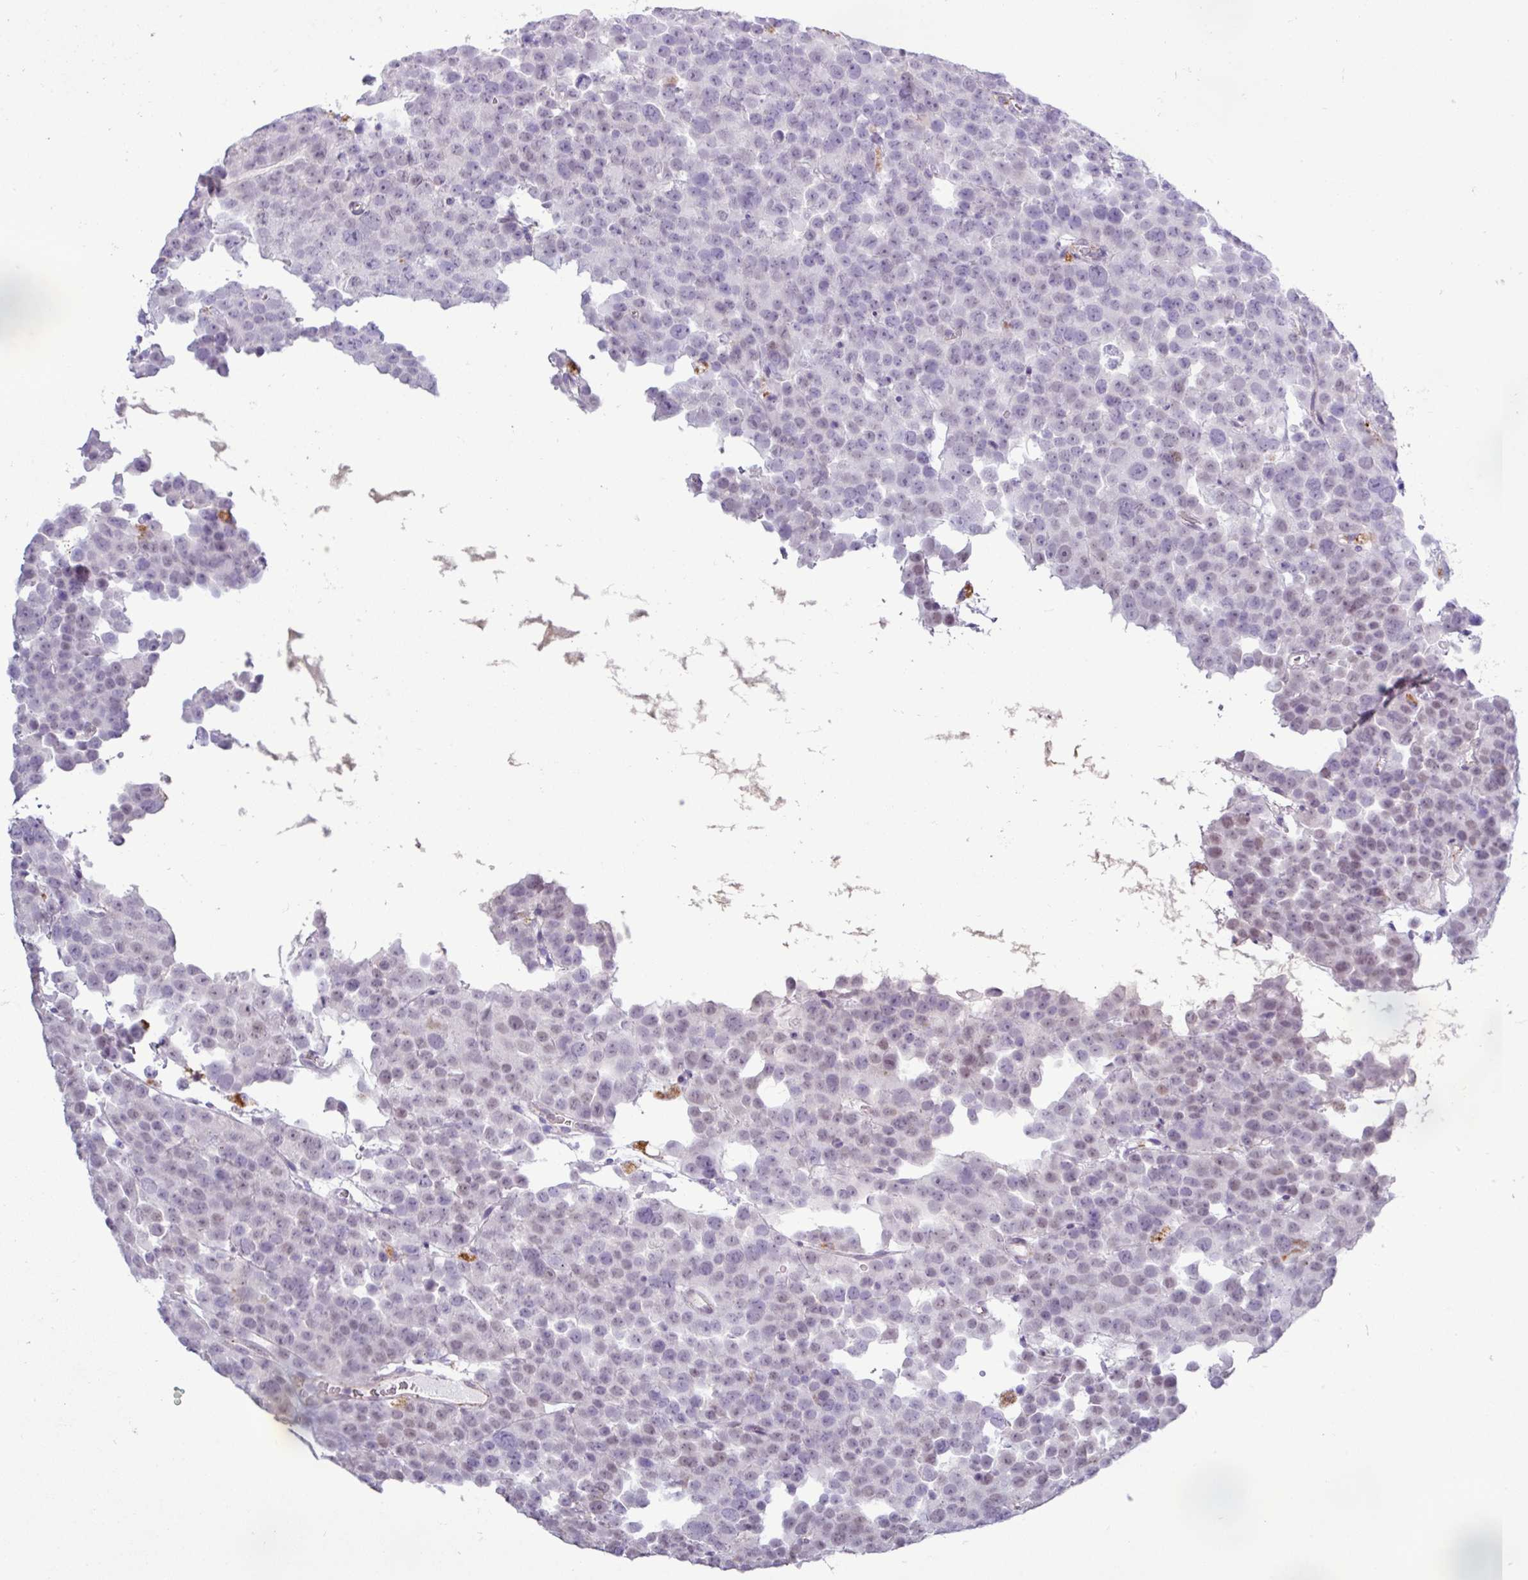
{"staining": {"intensity": "weak", "quantity": "<25%", "location": "nuclear"}, "tissue": "testis cancer", "cell_type": "Tumor cells", "image_type": "cancer", "snomed": [{"axis": "morphology", "description": "Seminoma, NOS"}, {"axis": "topography", "description": "Testis"}], "caption": "IHC image of neoplastic tissue: human testis cancer (seminoma) stained with DAB (3,3'-diaminobenzidine) demonstrates no significant protein staining in tumor cells.", "gene": "AMIGO2", "patient": {"sex": "male", "age": 71}}